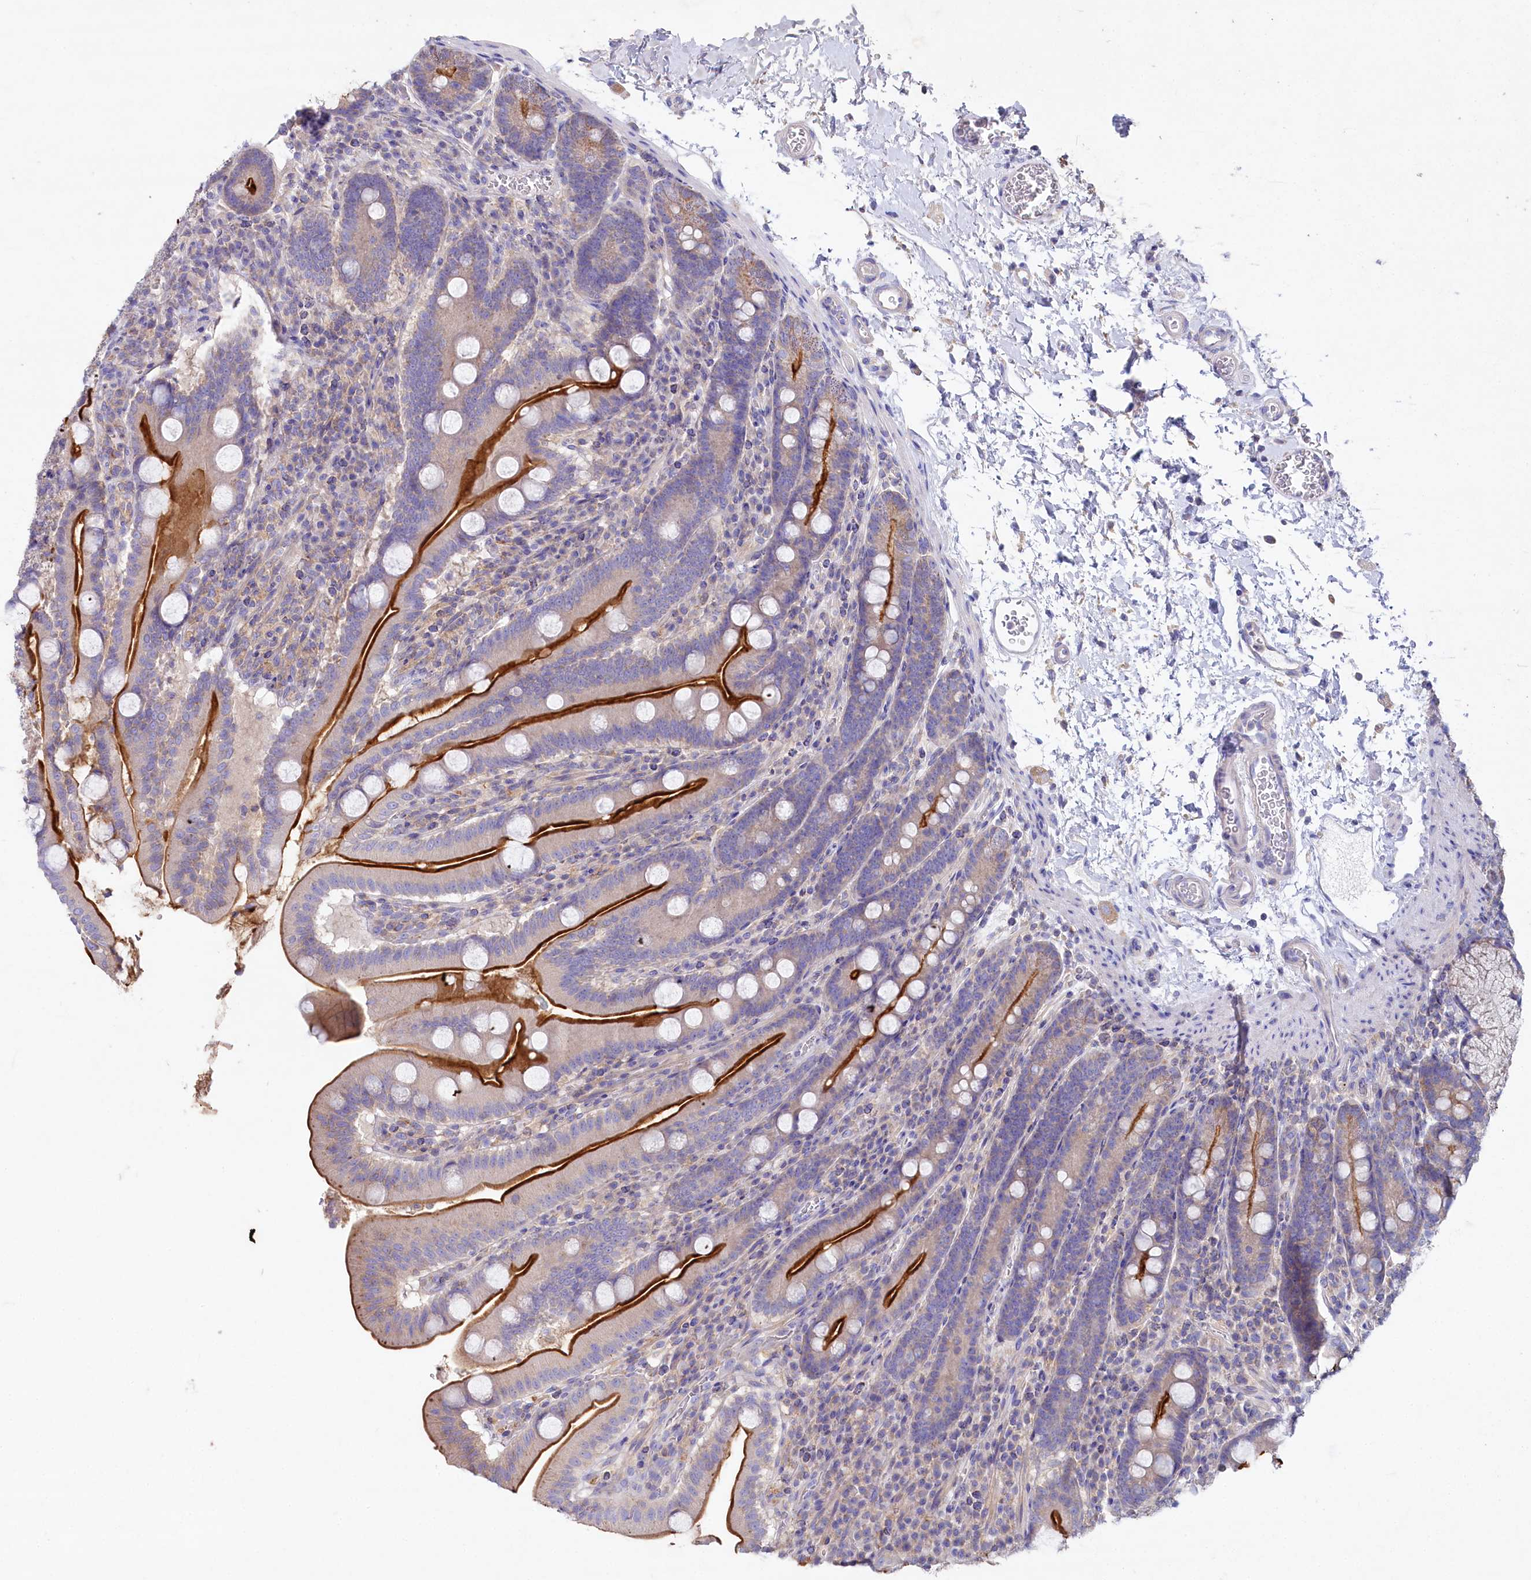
{"staining": {"intensity": "strong", "quantity": "25%-75%", "location": "cytoplasmic/membranous"}, "tissue": "duodenum", "cell_type": "Glandular cells", "image_type": "normal", "snomed": [{"axis": "morphology", "description": "Normal tissue, NOS"}, {"axis": "topography", "description": "Duodenum"}], "caption": "A brown stain highlights strong cytoplasmic/membranous positivity of a protein in glandular cells of normal duodenum. (Stains: DAB (3,3'-diaminobenzidine) in brown, nuclei in blue, Microscopy: brightfield microscopy at high magnification).", "gene": "VPS26B", "patient": {"sex": "male", "age": 35}}